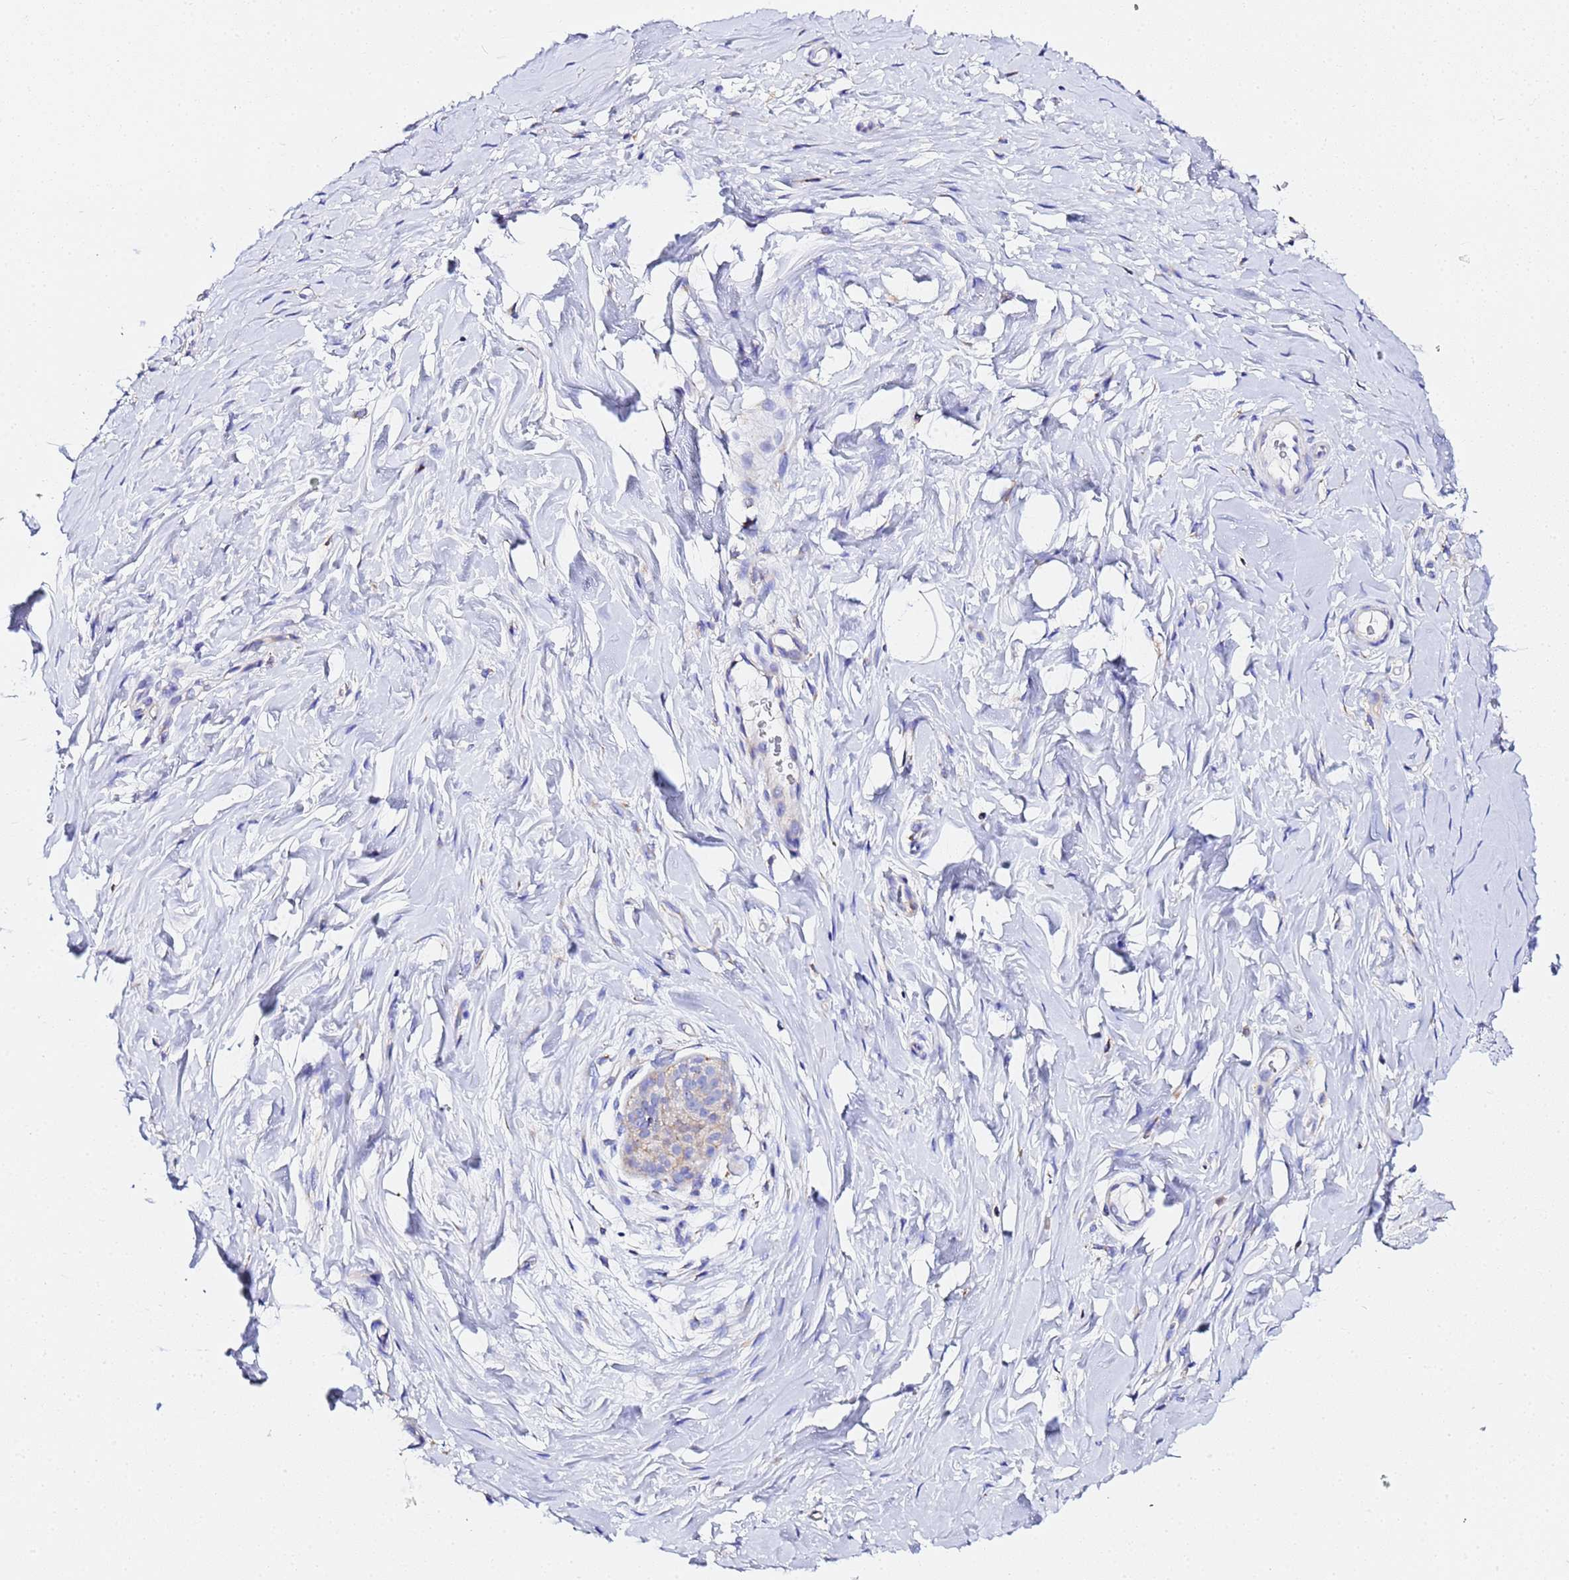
{"staining": {"intensity": "negative", "quantity": "none", "location": "none"}, "tissue": "adipose tissue", "cell_type": "Adipocytes", "image_type": "normal", "snomed": [{"axis": "morphology", "description": "Normal tissue, NOS"}, {"axis": "topography", "description": "Breast"}], "caption": "Immunohistochemistry (IHC) image of unremarkable human adipose tissue stained for a protein (brown), which reveals no expression in adipocytes. The staining is performed using DAB brown chromogen with nuclei counter-stained in using hematoxylin.", "gene": "VTI1B", "patient": {"sex": "female", "age": 26}}